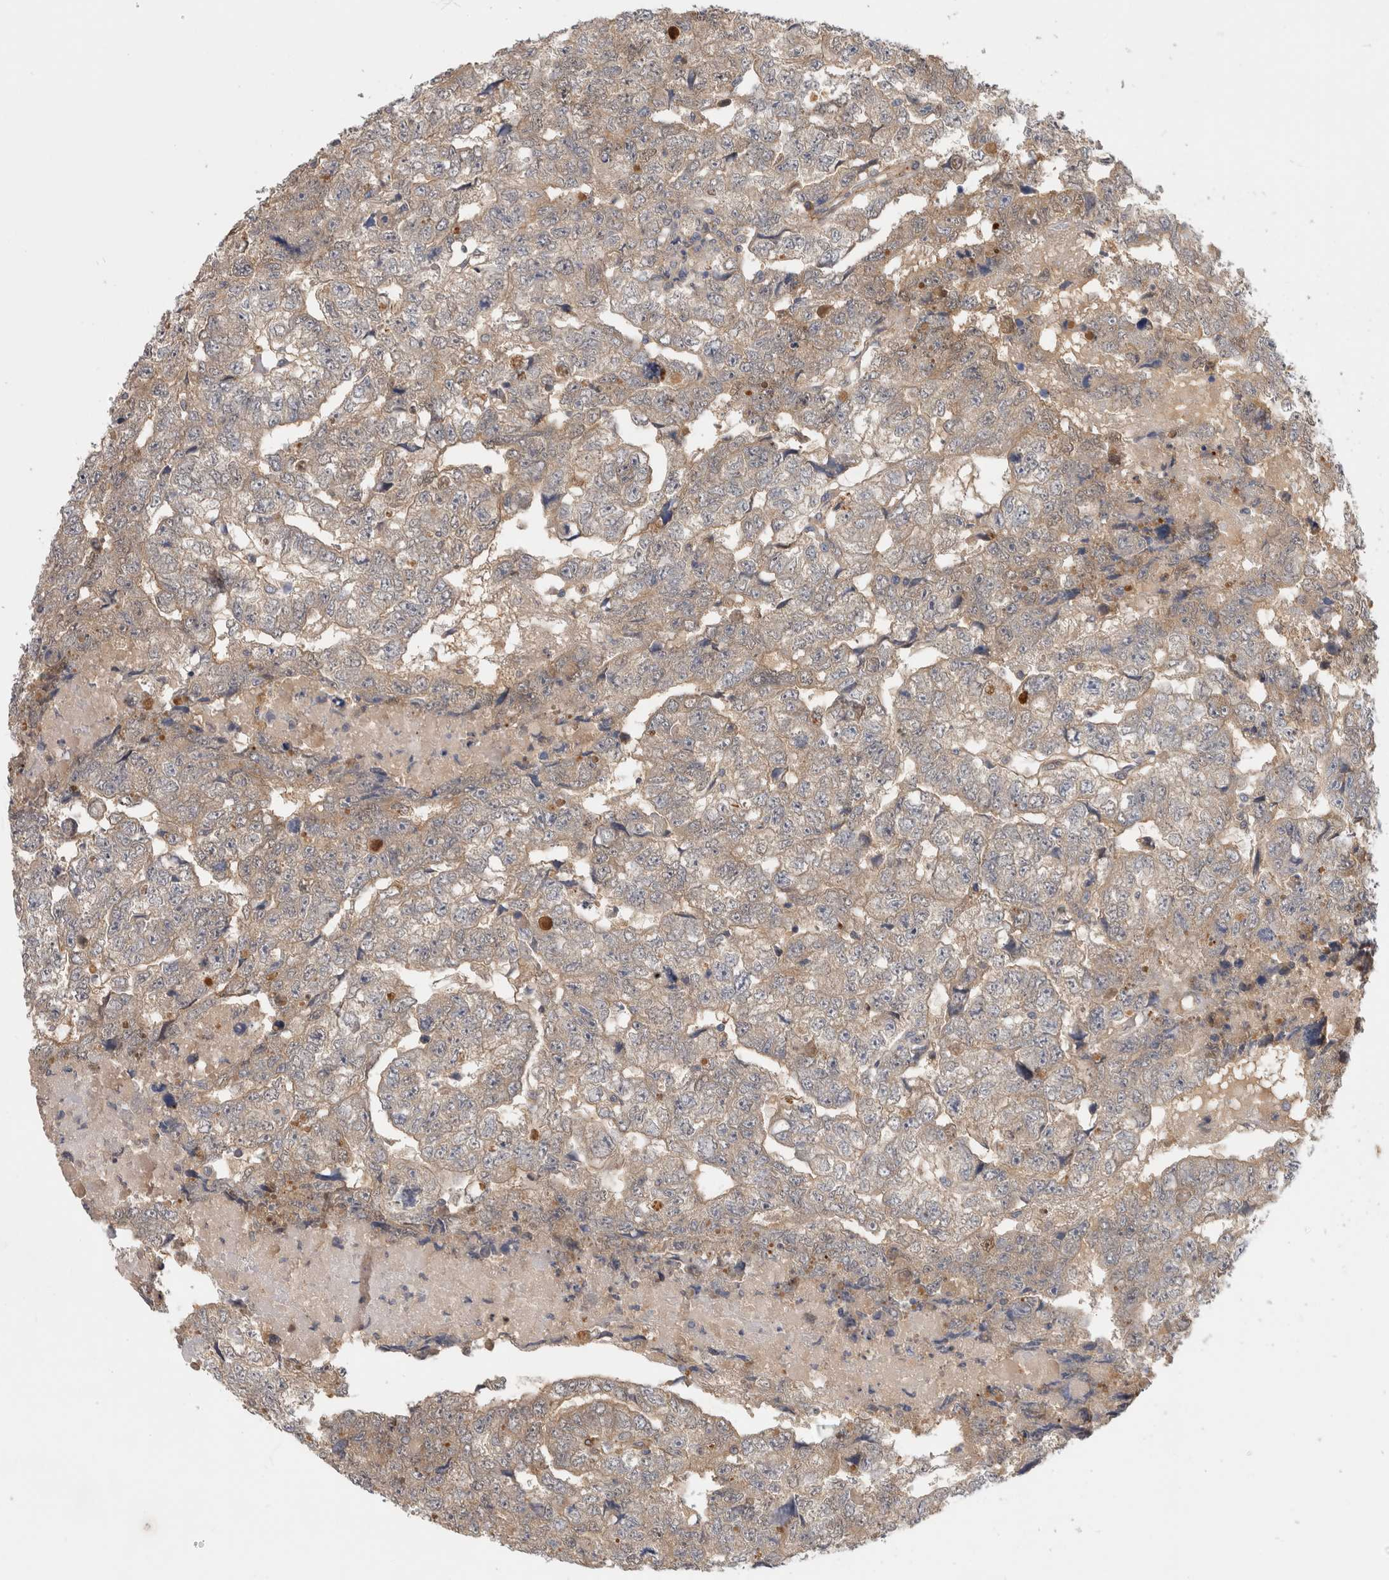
{"staining": {"intensity": "weak", "quantity": "25%-75%", "location": "cytoplasmic/membranous"}, "tissue": "testis cancer", "cell_type": "Tumor cells", "image_type": "cancer", "snomed": [{"axis": "morphology", "description": "Carcinoma, Embryonal, NOS"}, {"axis": "topography", "description": "Testis"}], "caption": "Immunohistochemical staining of testis cancer (embryonal carcinoma) displays low levels of weak cytoplasmic/membranous protein expression in about 25%-75% of tumor cells. The protein is stained brown, and the nuclei are stained in blue (DAB IHC with brightfield microscopy, high magnification).", "gene": "PGM1", "patient": {"sex": "male", "age": 36}}